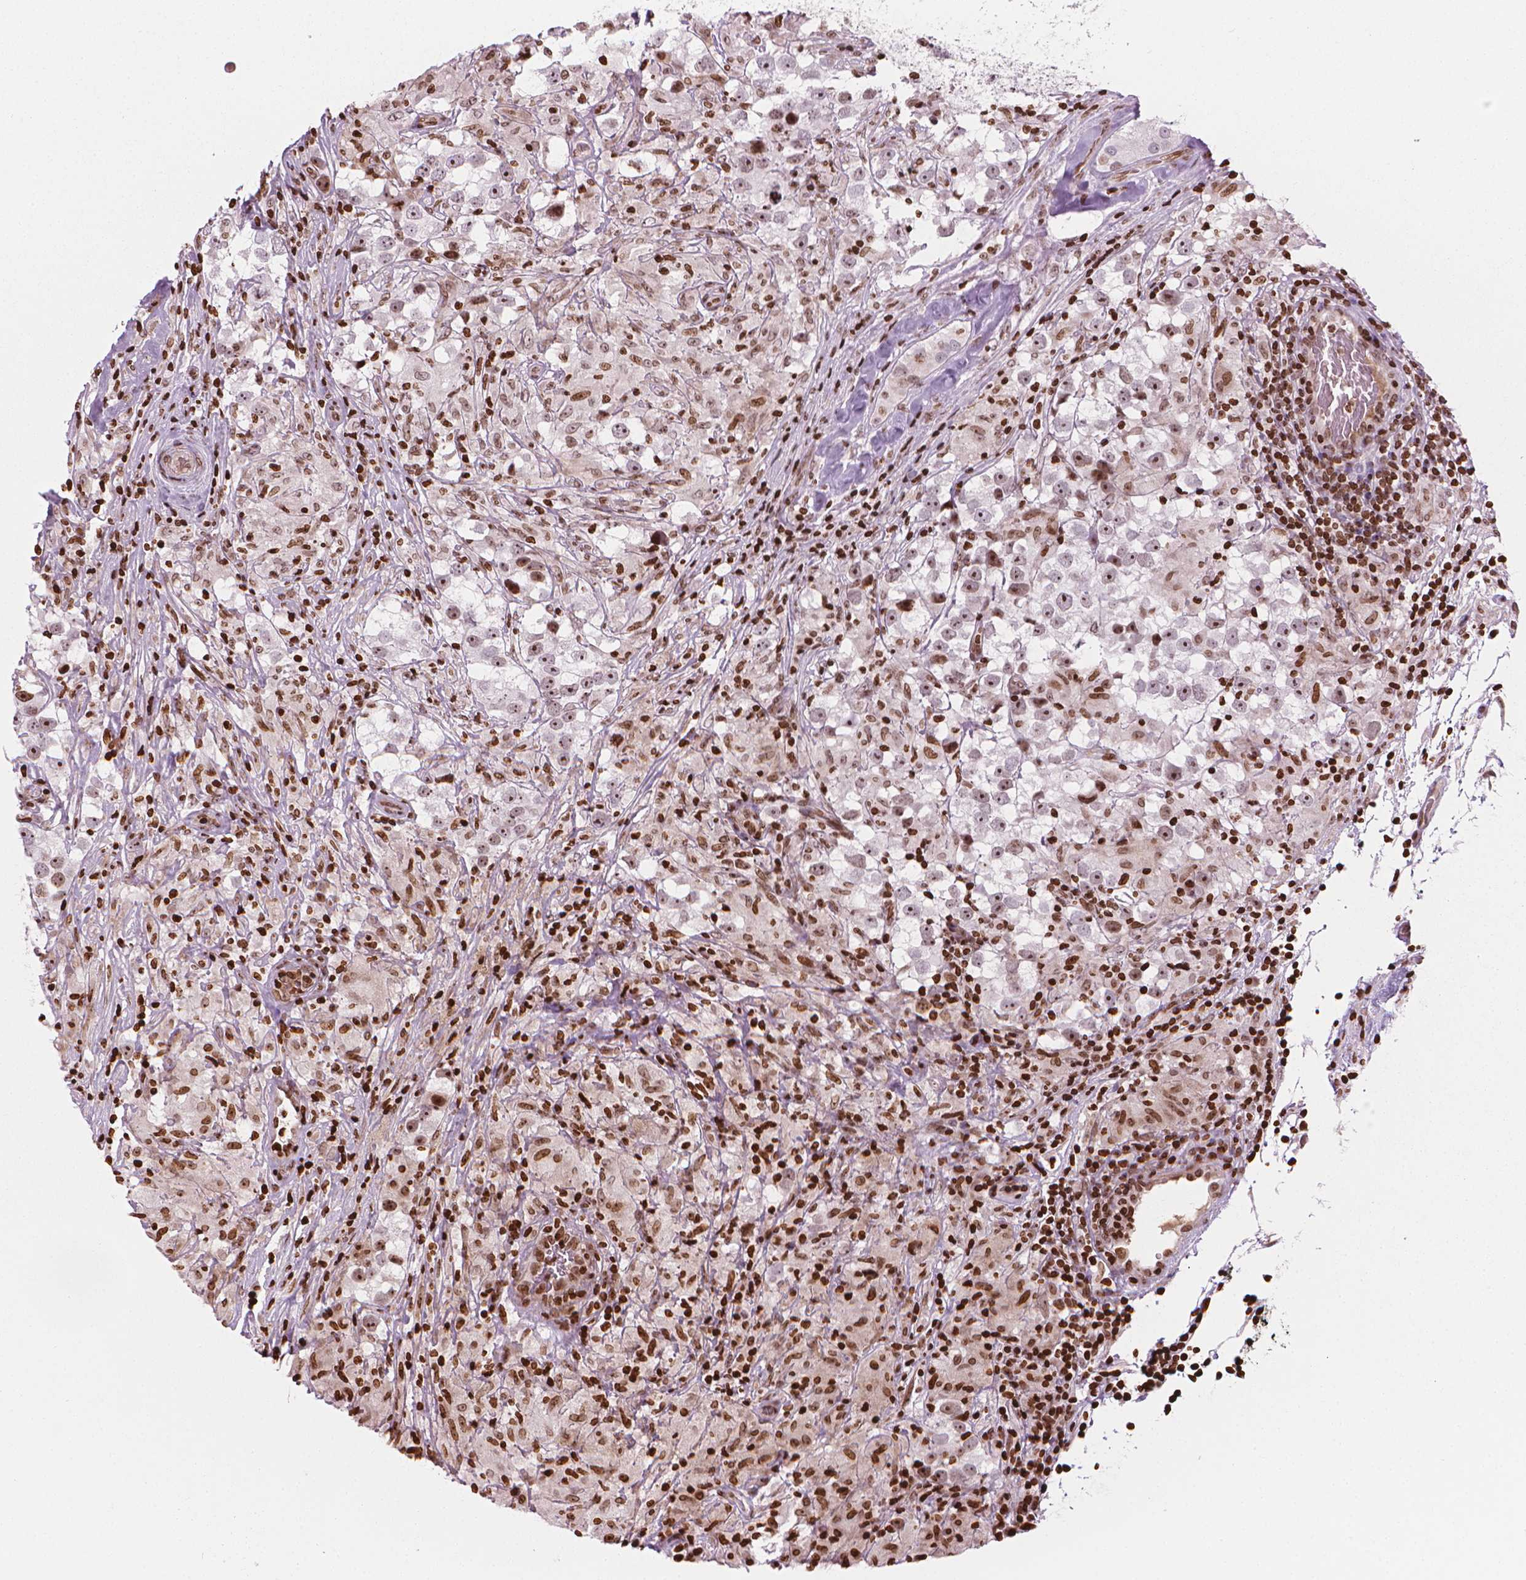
{"staining": {"intensity": "moderate", "quantity": ">75%", "location": "nuclear"}, "tissue": "testis cancer", "cell_type": "Tumor cells", "image_type": "cancer", "snomed": [{"axis": "morphology", "description": "Seminoma, NOS"}, {"axis": "topography", "description": "Testis"}], "caption": "Testis seminoma was stained to show a protein in brown. There is medium levels of moderate nuclear expression in approximately >75% of tumor cells.", "gene": "PIP4K2A", "patient": {"sex": "male", "age": 46}}